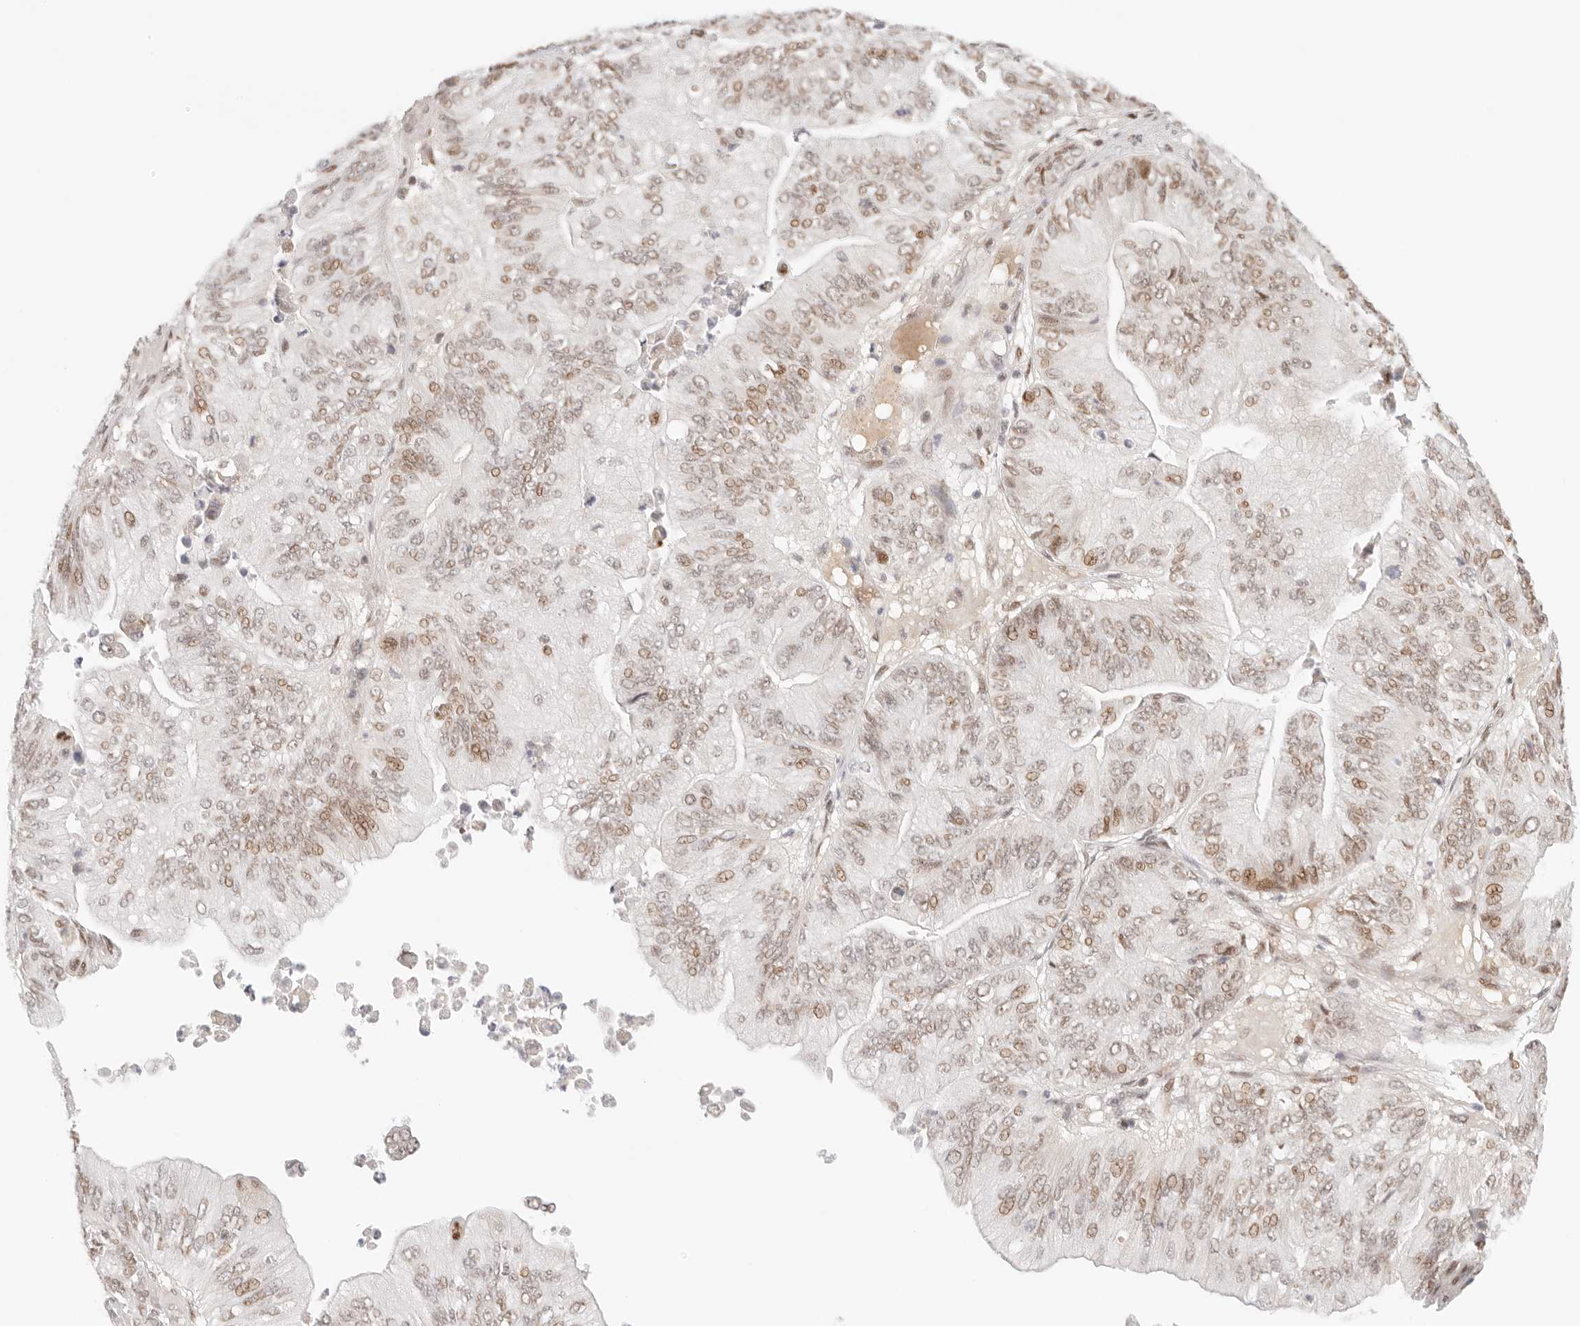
{"staining": {"intensity": "moderate", "quantity": ">75%", "location": "nuclear"}, "tissue": "ovarian cancer", "cell_type": "Tumor cells", "image_type": "cancer", "snomed": [{"axis": "morphology", "description": "Cystadenocarcinoma, mucinous, NOS"}, {"axis": "topography", "description": "Ovary"}], "caption": "Immunohistochemistry (IHC) photomicrograph of neoplastic tissue: ovarian cancer (mucinous cystadenocarcinoma) stained using immunohistochemistry shows medium levels of moderate protein expression localized specifically in the nuclear of tumor cells, appearing as a nuclear brown color.", "gene": "HOXC5", "patient": {"sex": "female", "age": 61}}